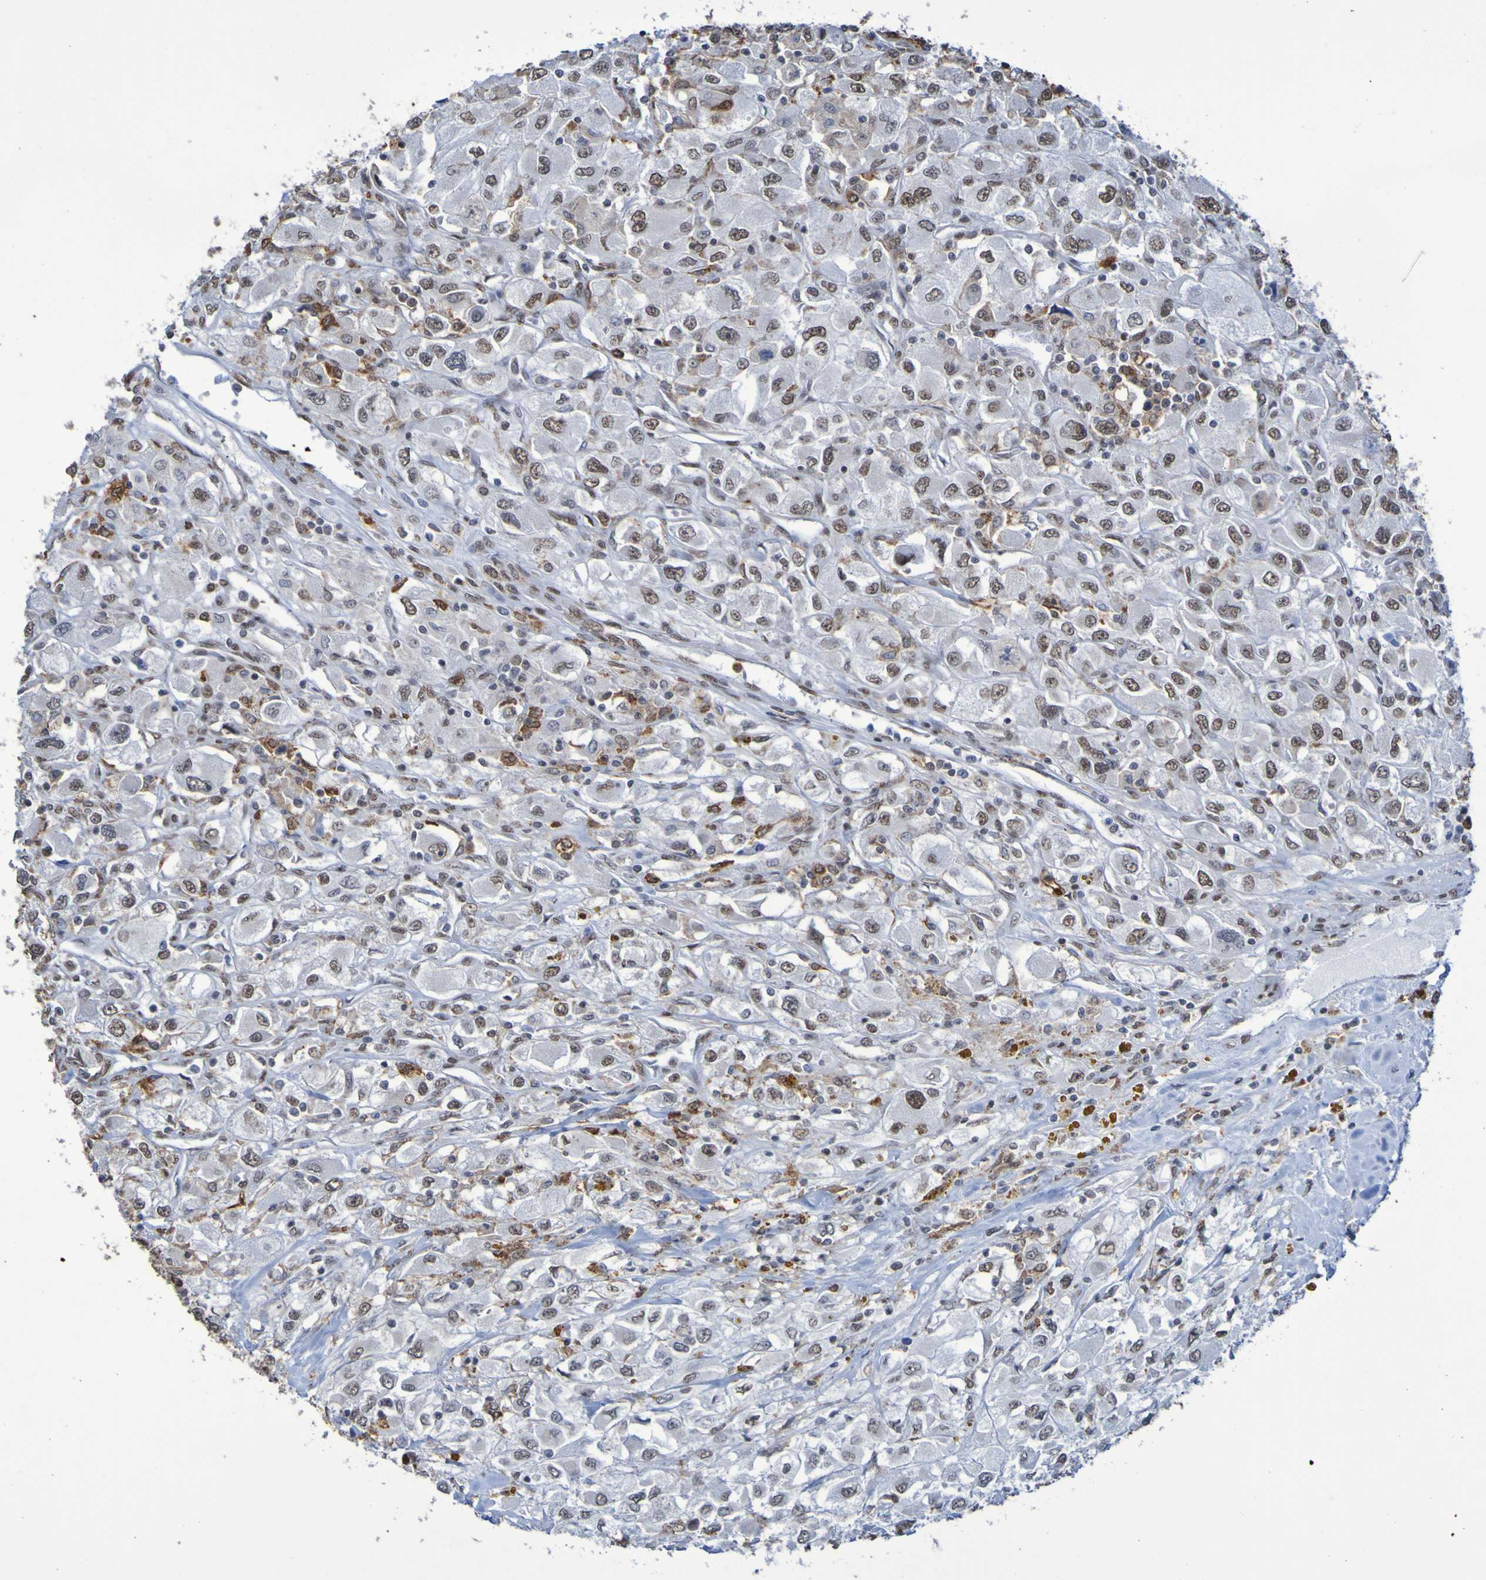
{"staining": {"intensity": "moderate", "quantity": ">75%", "location": "nuclear"}, "tissue": "renal cancer", "cell_type": "Tumor cells", "image_type": "cancer", "snomed": [{"axis": "morphology", "description": "Adenocarcinoma, NOS"}, {"axis": "topography", "description": "Kidney"}], "caption": "An image of renal adenocarcinoma stained for a protein demonstrates moderate nuclear brown staining in tumor cells.", "gene": "MRTFB", "patient": {"sex": "female", "age": 52}}